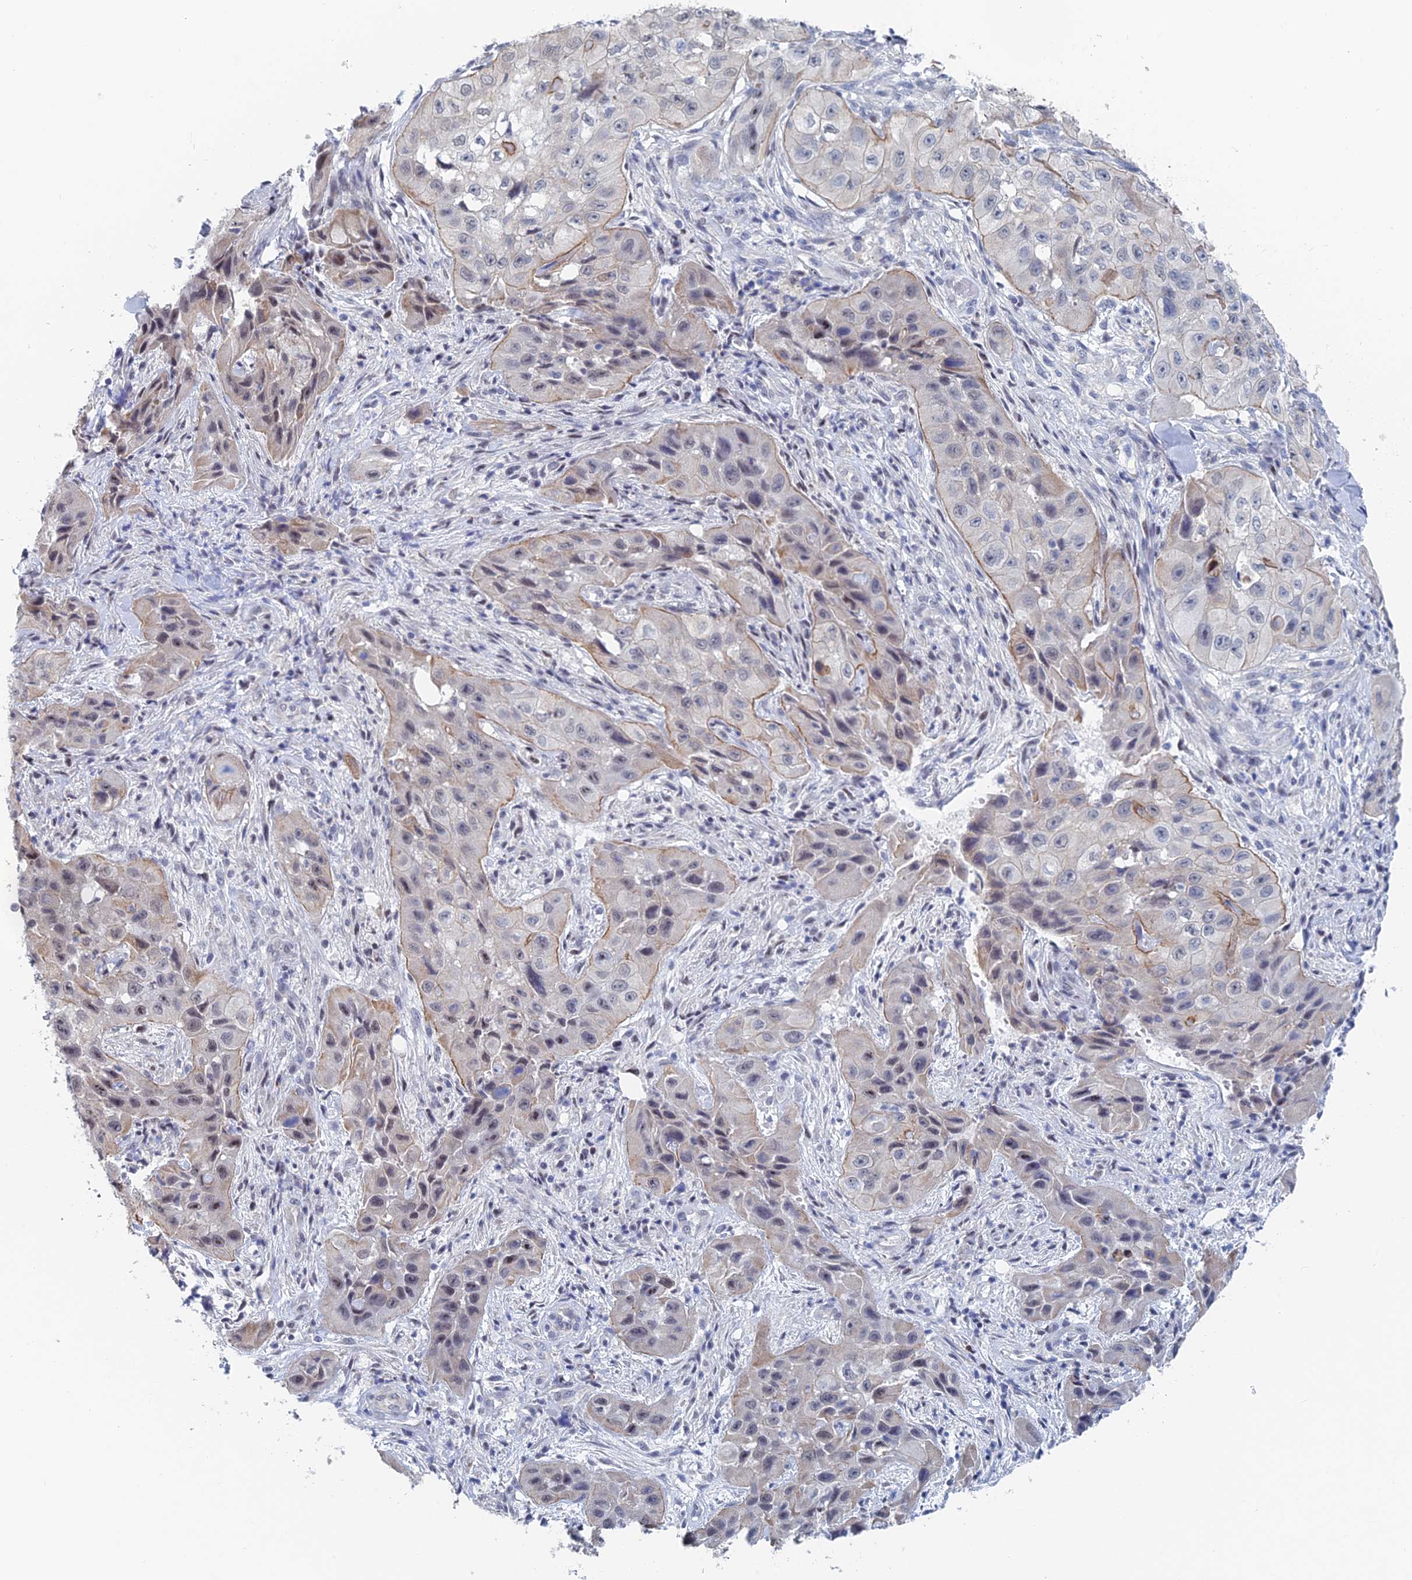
{"staining": {"intensity": "negative", "quantity": "none", "location": "none"}, "tissue": "skin cancer", "cell_type": "Tumor cells", "image_type": "cancer", "snomed": [{"axis": "morphology", "description": "Squamous cell carcinoma, NOS"}, {"axis": "topography", "description": "Skin"}, {"axis": "topography", "description": "Subcutis"}], "caption": "Tumor cells show no significant protein staining in squamous cell carcinoma (skin).", "gene": "GMNC", "patient": {"sex": "male", "age": 73}}